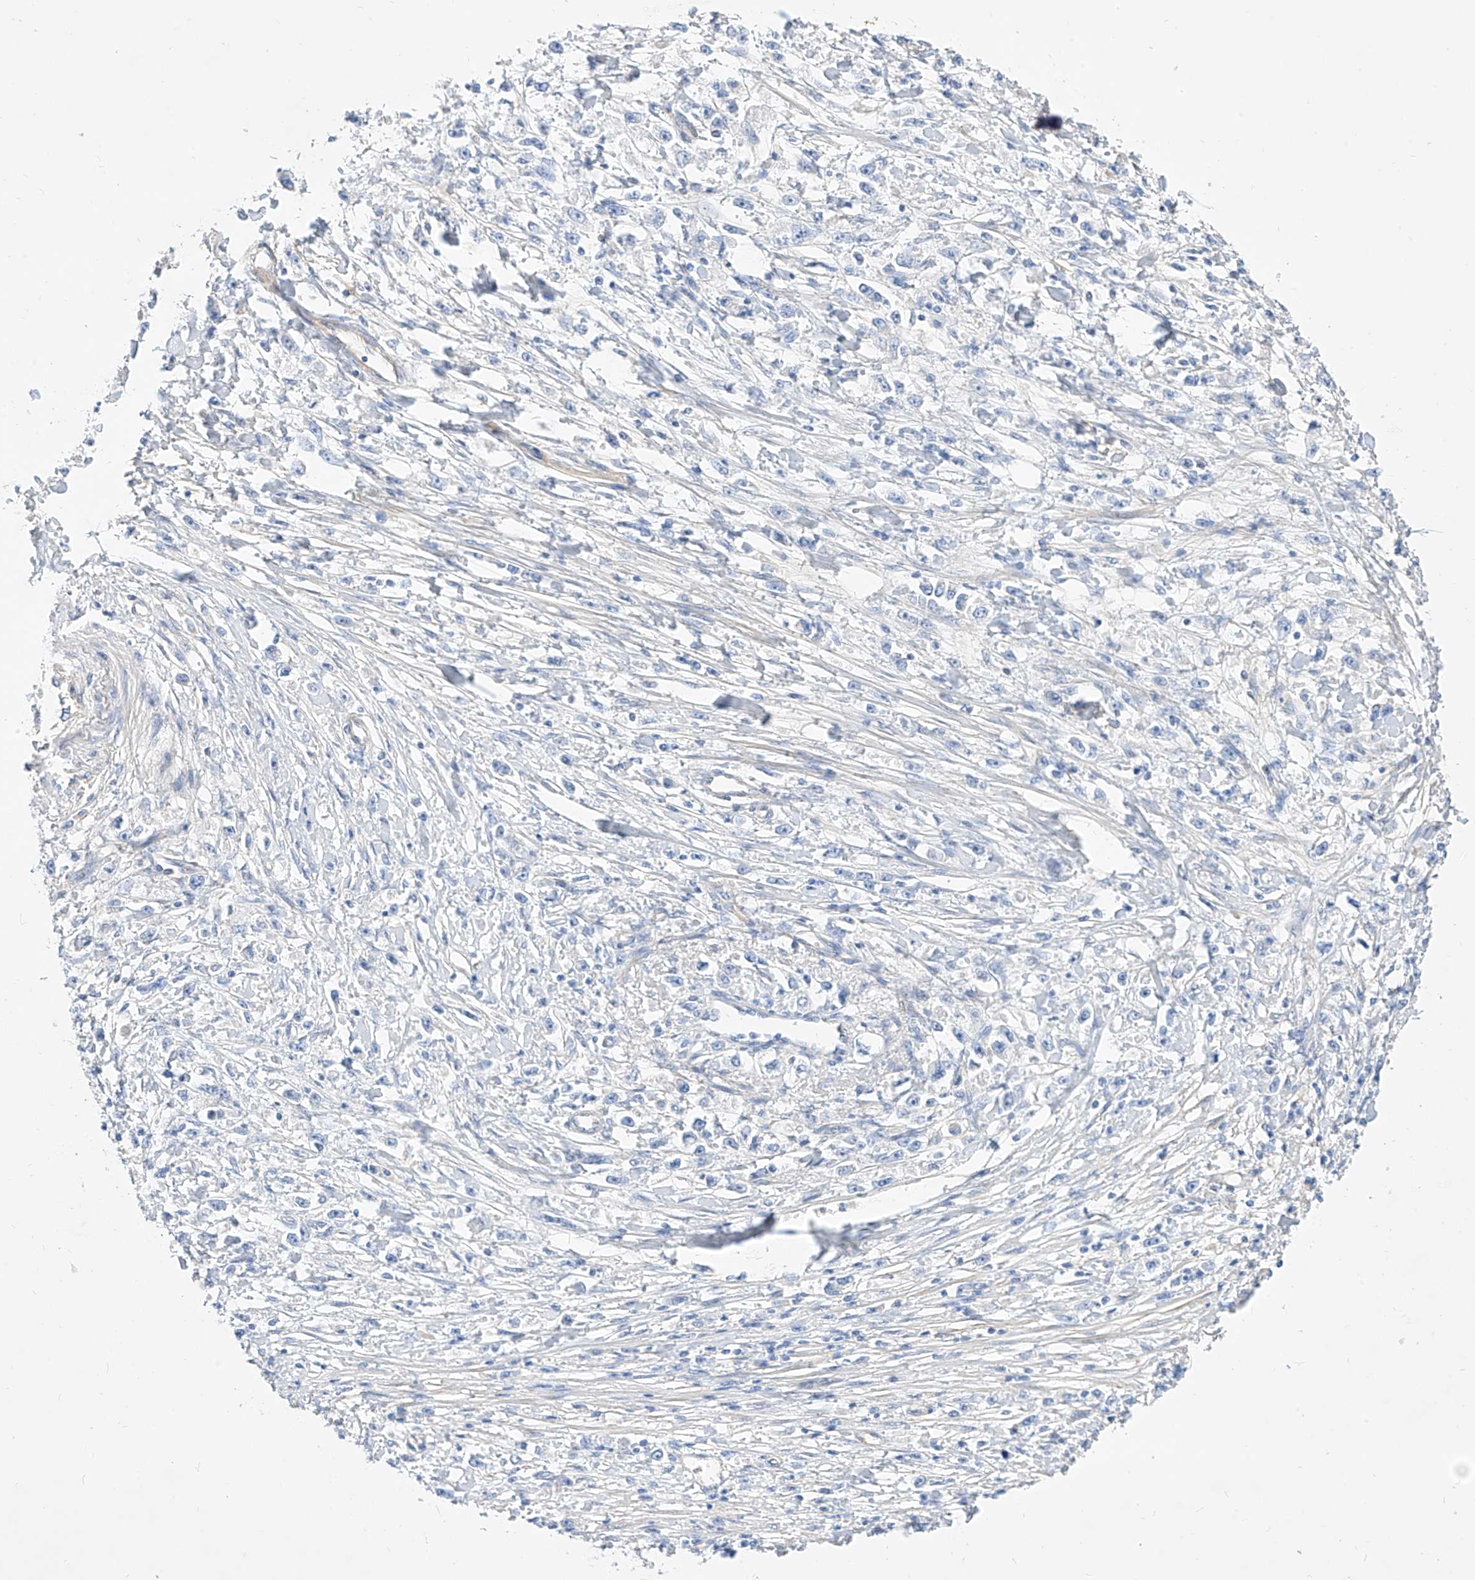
{"staining": {"intensity": "negative", "quantity": "none", "location": "none"}, "tissue": "stomach cancer", "cell_type": "Tumor cells", "image_type": "cancer", "snomed": [{"axis": "morphology", "description": "Adenocarcinoma, NOS"}, {"axis": "topography", "description": "Stomach"}], "caption": "This is an immunohistochemistry (IHC) histopathology image of stomach adenocarcinoma. There is no staining in tumor cells.", "gene": "SCGB2A1", "patient": {"sex": "female", "age": 59}}